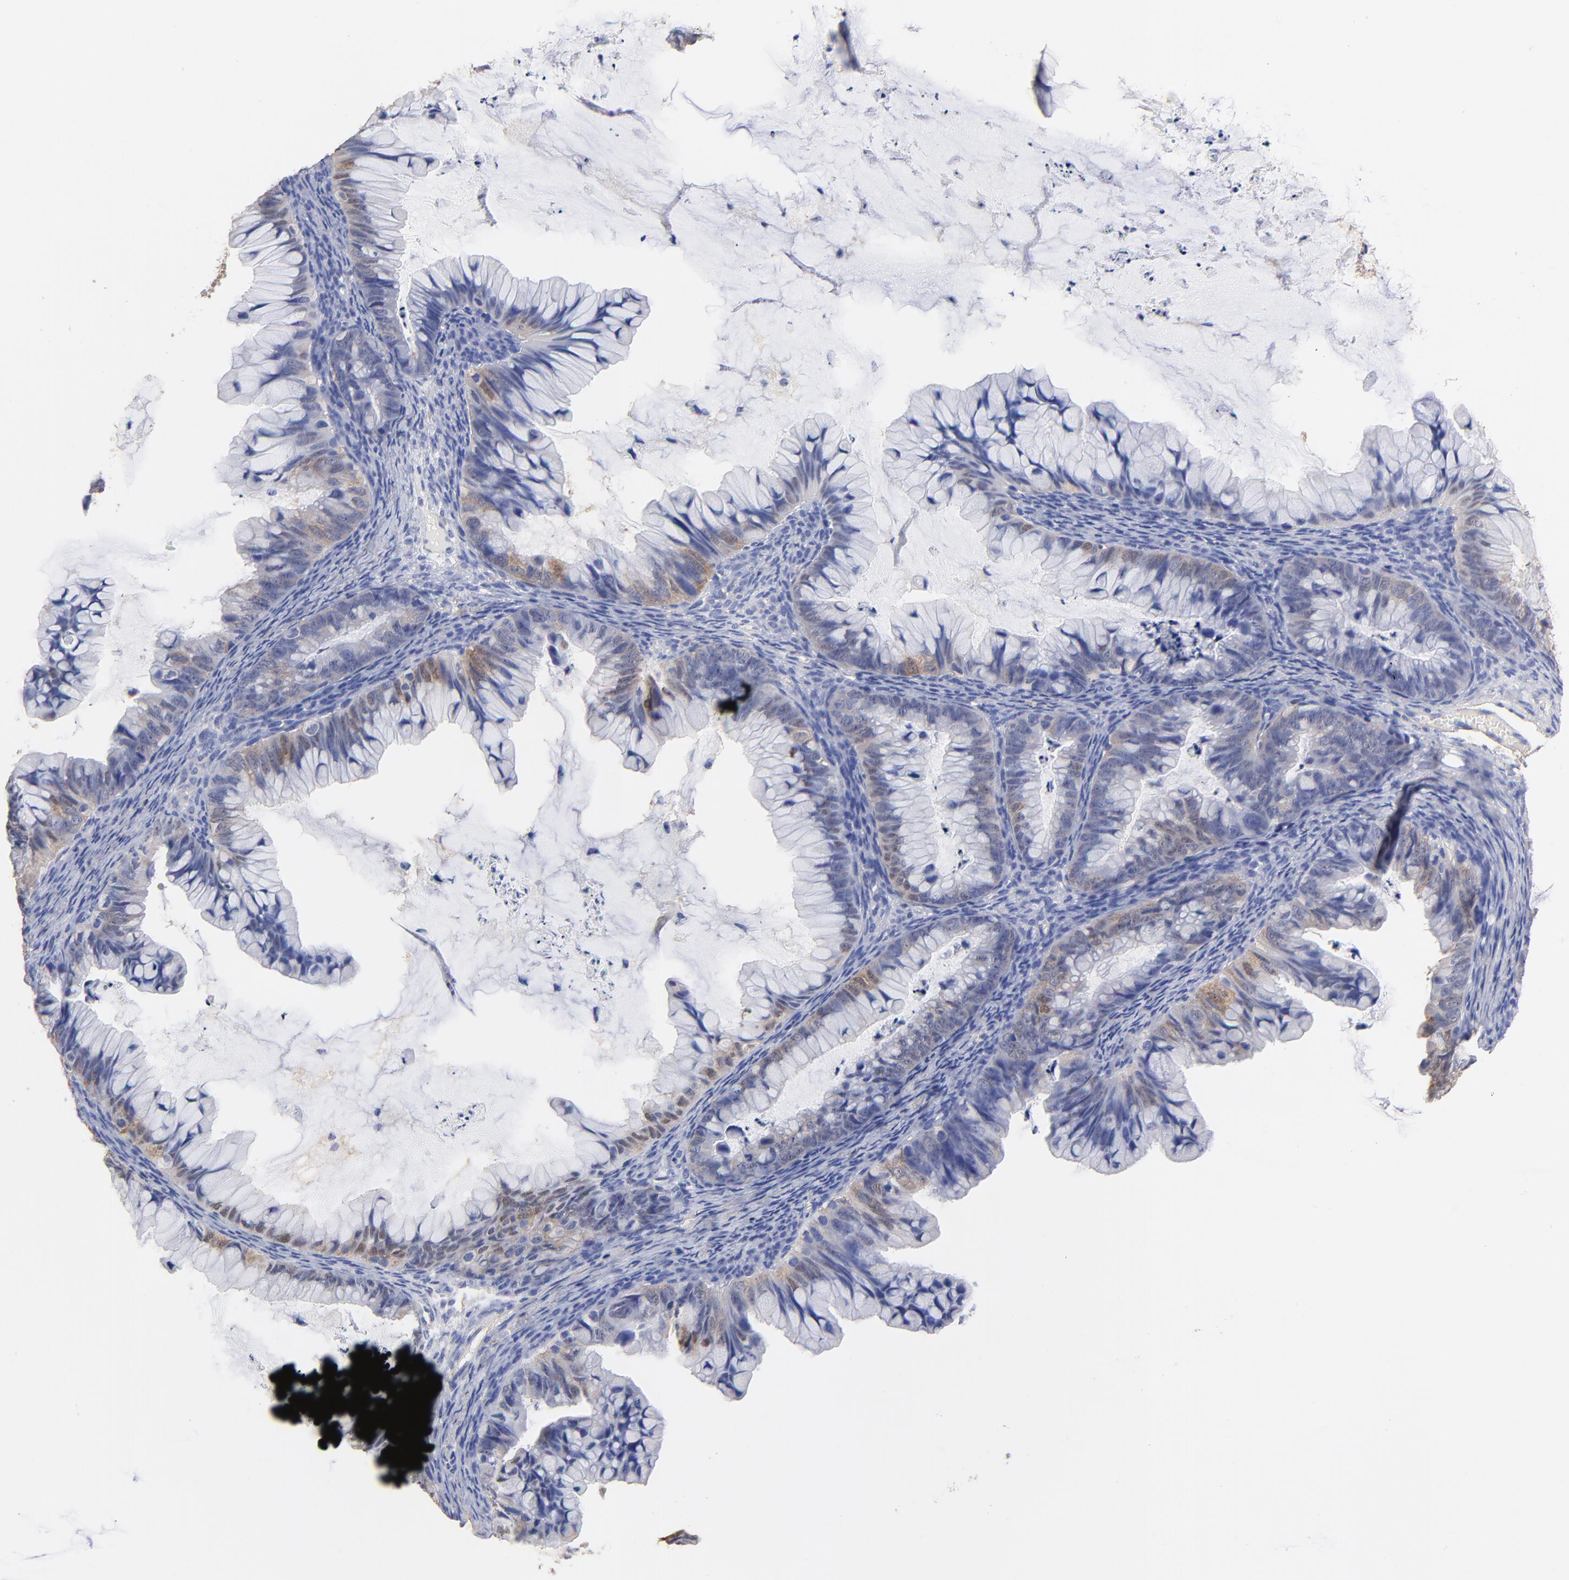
{"staining": {"intensity": "weak", "quantity": "25%-75%", "location": "cytoplasmic/membranous"}, "tissue": "ovarian cancer", "cell_type": "Tumor cells", "image_type": "cancer", "snomed": [{"axis": "morphology", "description": "Cystadenocarcinoma, mucinous, NOS"}, {"axis": "topography", "description": "Ovary"}], "caption": "Immunohistochemical staining of human ovarian mucinous cystadenocarcinoma exhibits low levels of weak cytoplasmic/membranous expression in approximately 25%-75% of tumor cells. (Brightfield microscopy of DAB IHC at high magnification).", "gene": "ASL", "patient": {"sex": "female", "age": 36}}